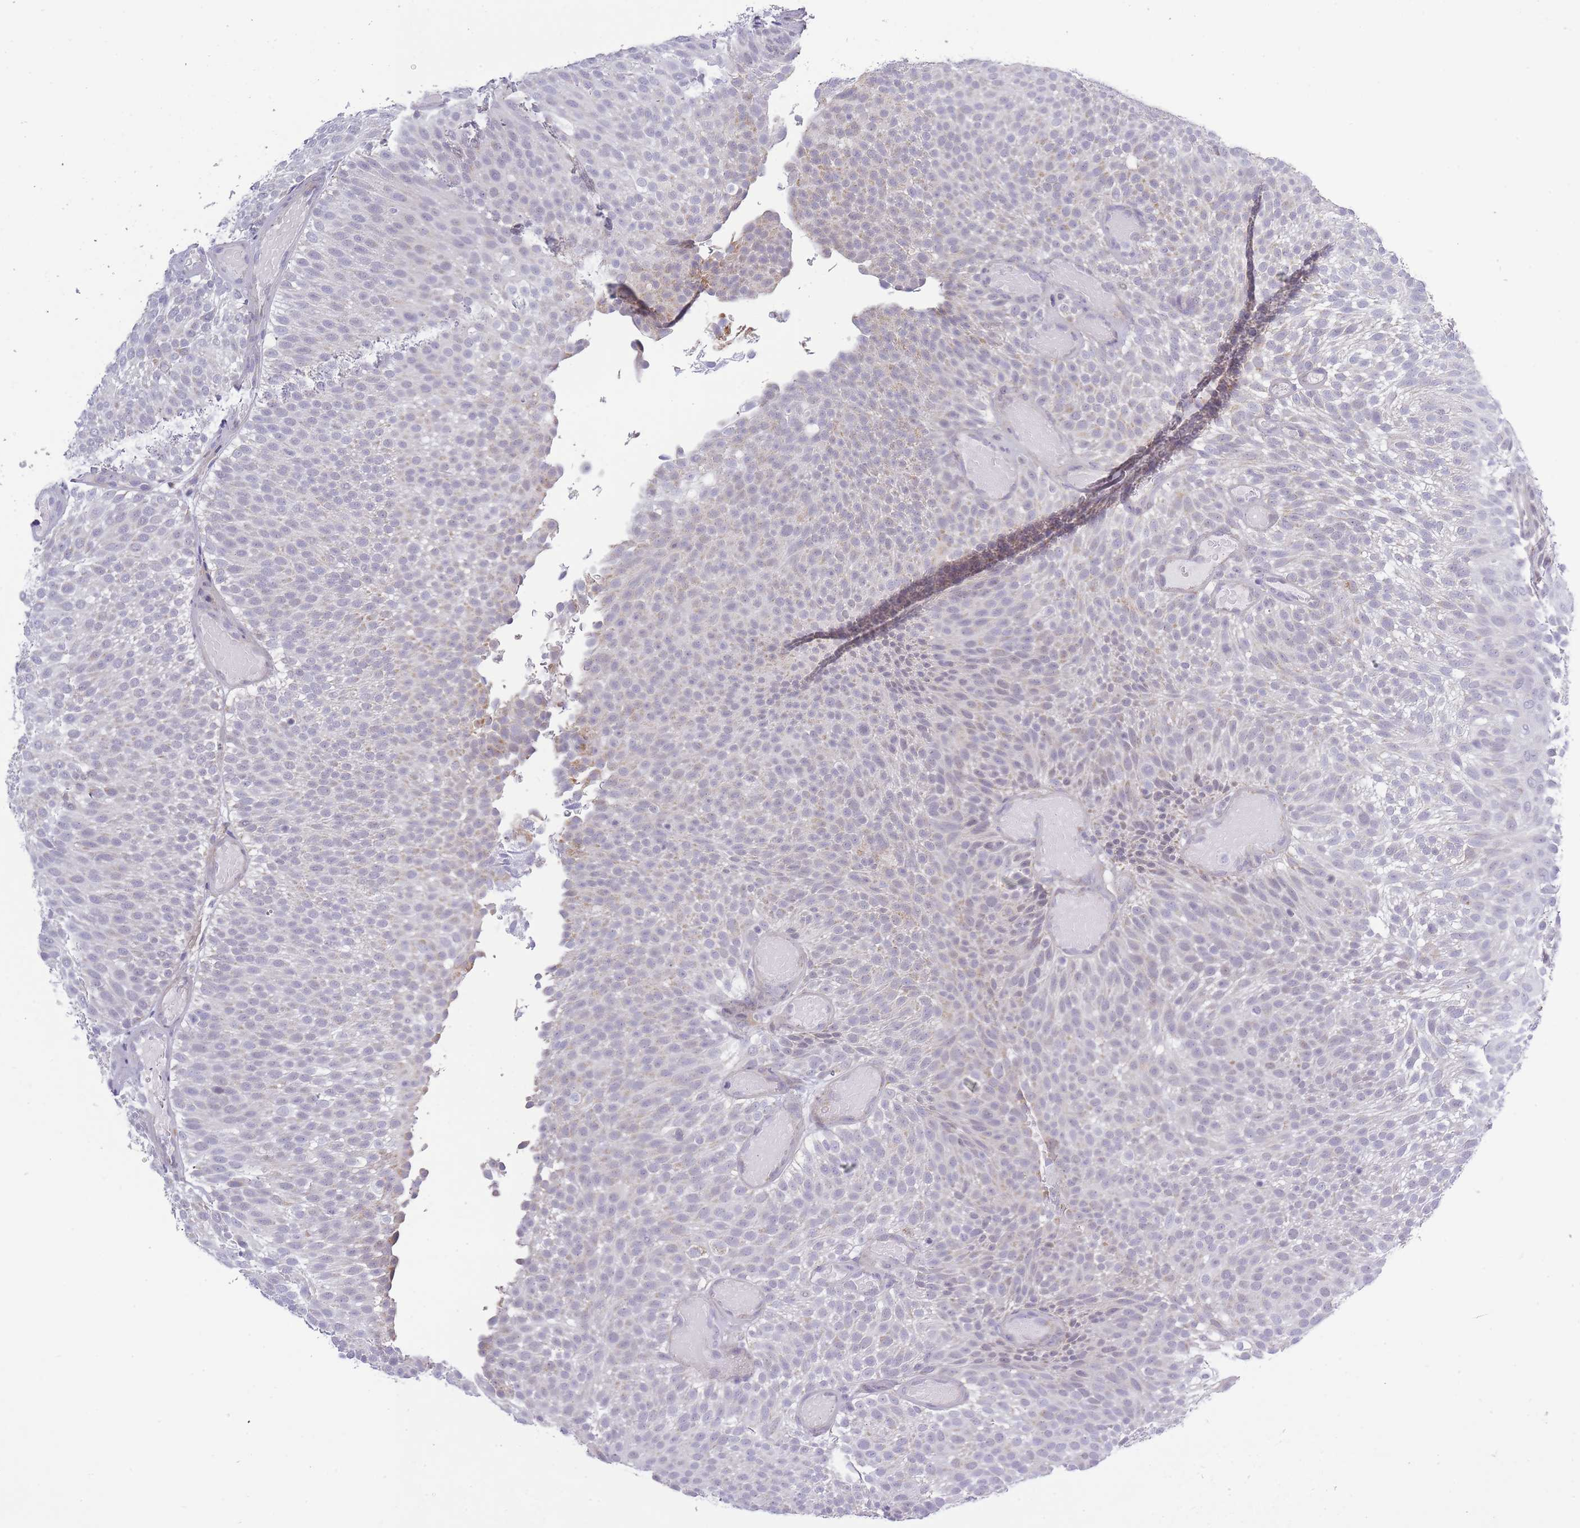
{"staining": {"intensity": "moderate", "quantity": "<25%", "location": "cytoplasmic/membranous"}, "tissue": "urothelial cancer", "cell_type": "Tumor cells", "image_type": "cancer", "snomed": [{"axis": "morphology", "description": "Urothelial carcinoma, Low grade"}, {"axis": "topography", "description": "Urinary bladder"}], "caption": "Human urothelial carcinoma (low-grade) stained with a protein marker reveals moderate staining in tumor cells.", "gene": "ZBTB24", "patient": {"sex": "male", "age": 78}}